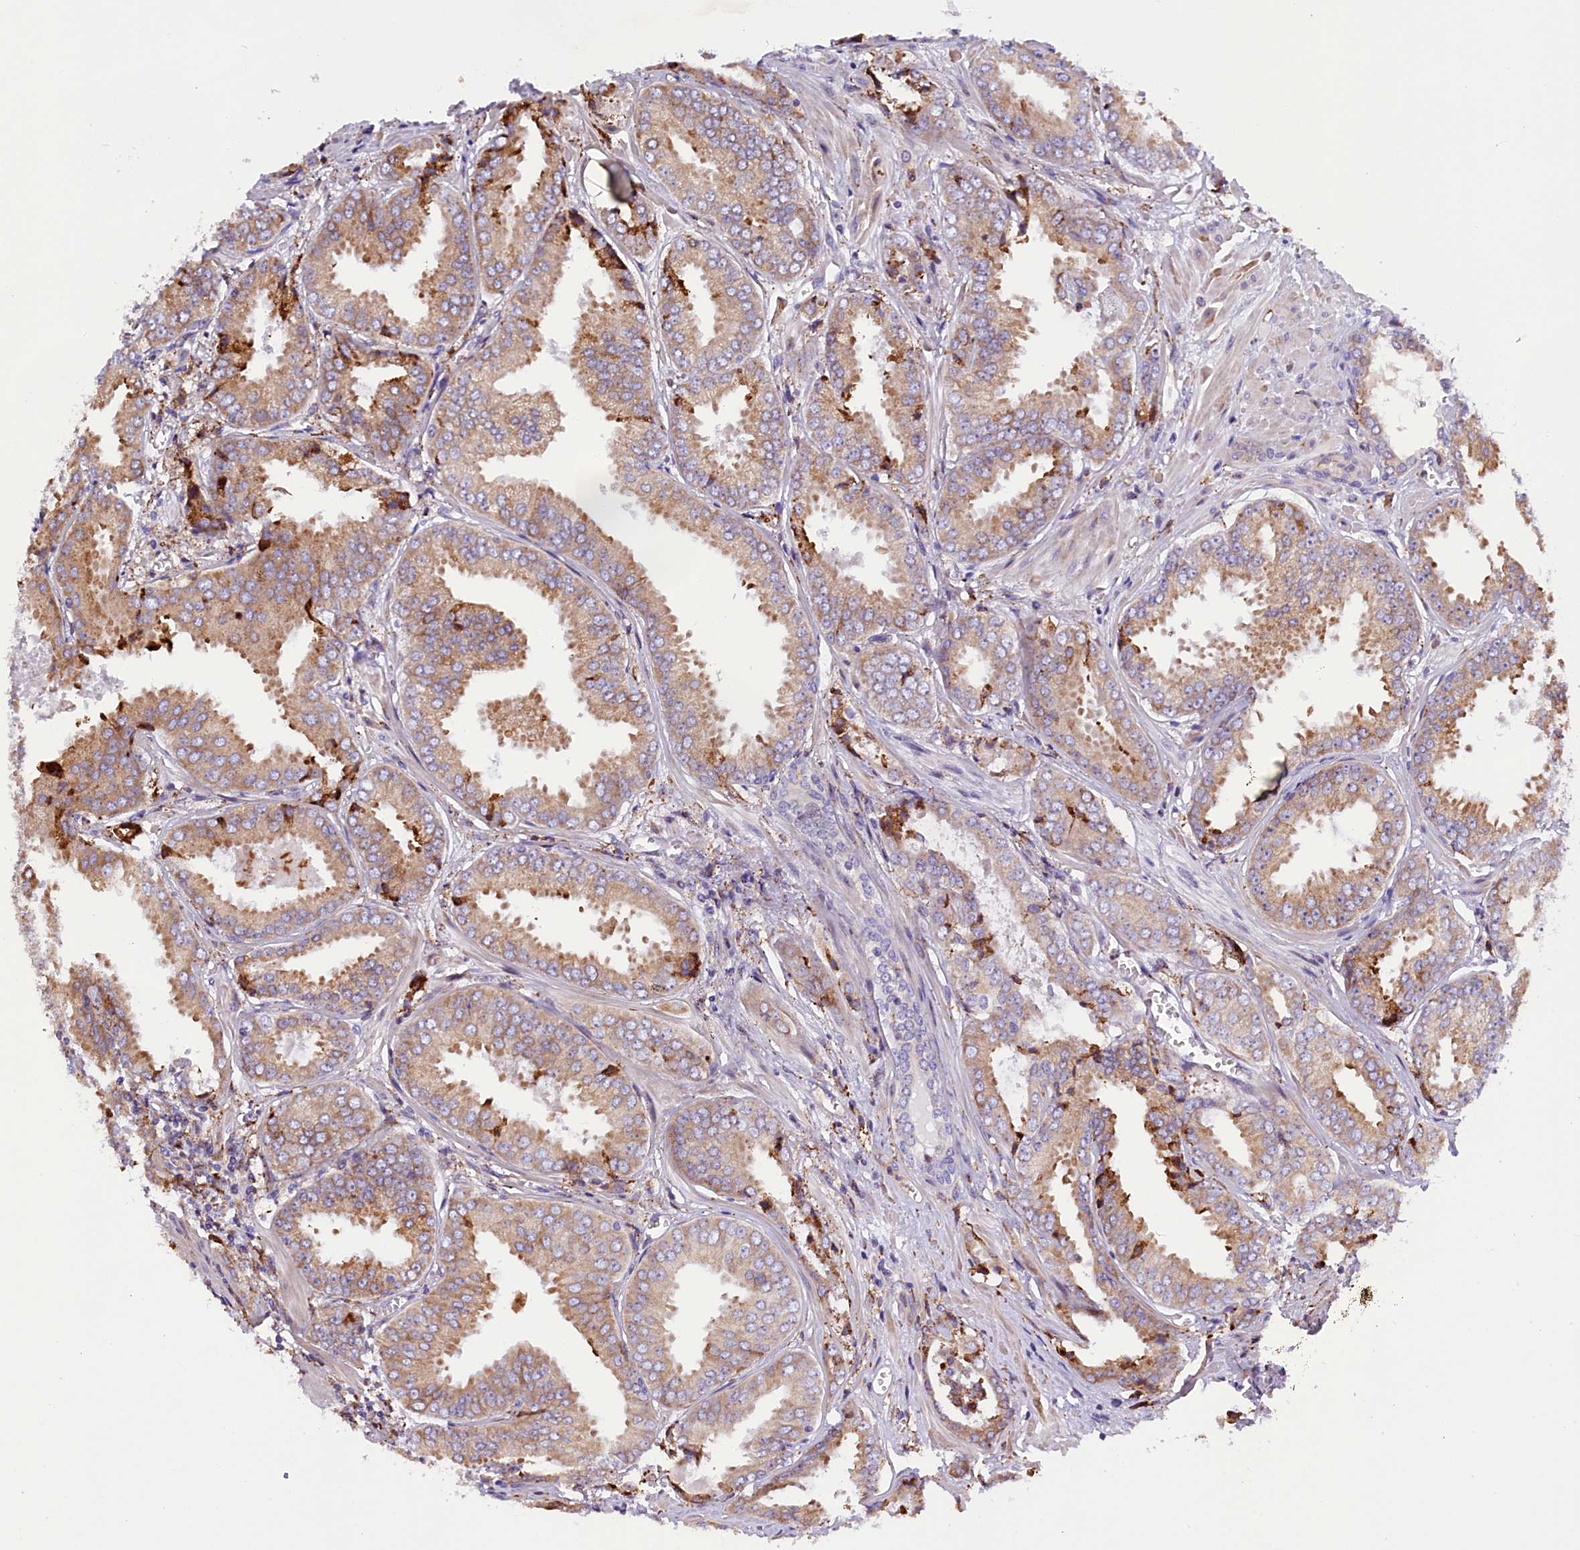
{"staining": {"intensity": "moderate", "quantity": ">75%", "location": "cytoplasmic/membranous"}, "tissue": "prostate cancer", "cell_type": "Tumor cells", "image_type": "cancer", "snomed": [{"axis": "morphology", "description": "Adenocarcinoma, Low grade"}, {"axis": "topography", "description": "Prostate"}], "caption": "This is an image of IHC staining of prostate cancer, which shows moderate positivity in the cytoplasmic/membranous of tumor cells.", "gene": "CMTR2", "patient": {"sex": "male", "age": 67}}